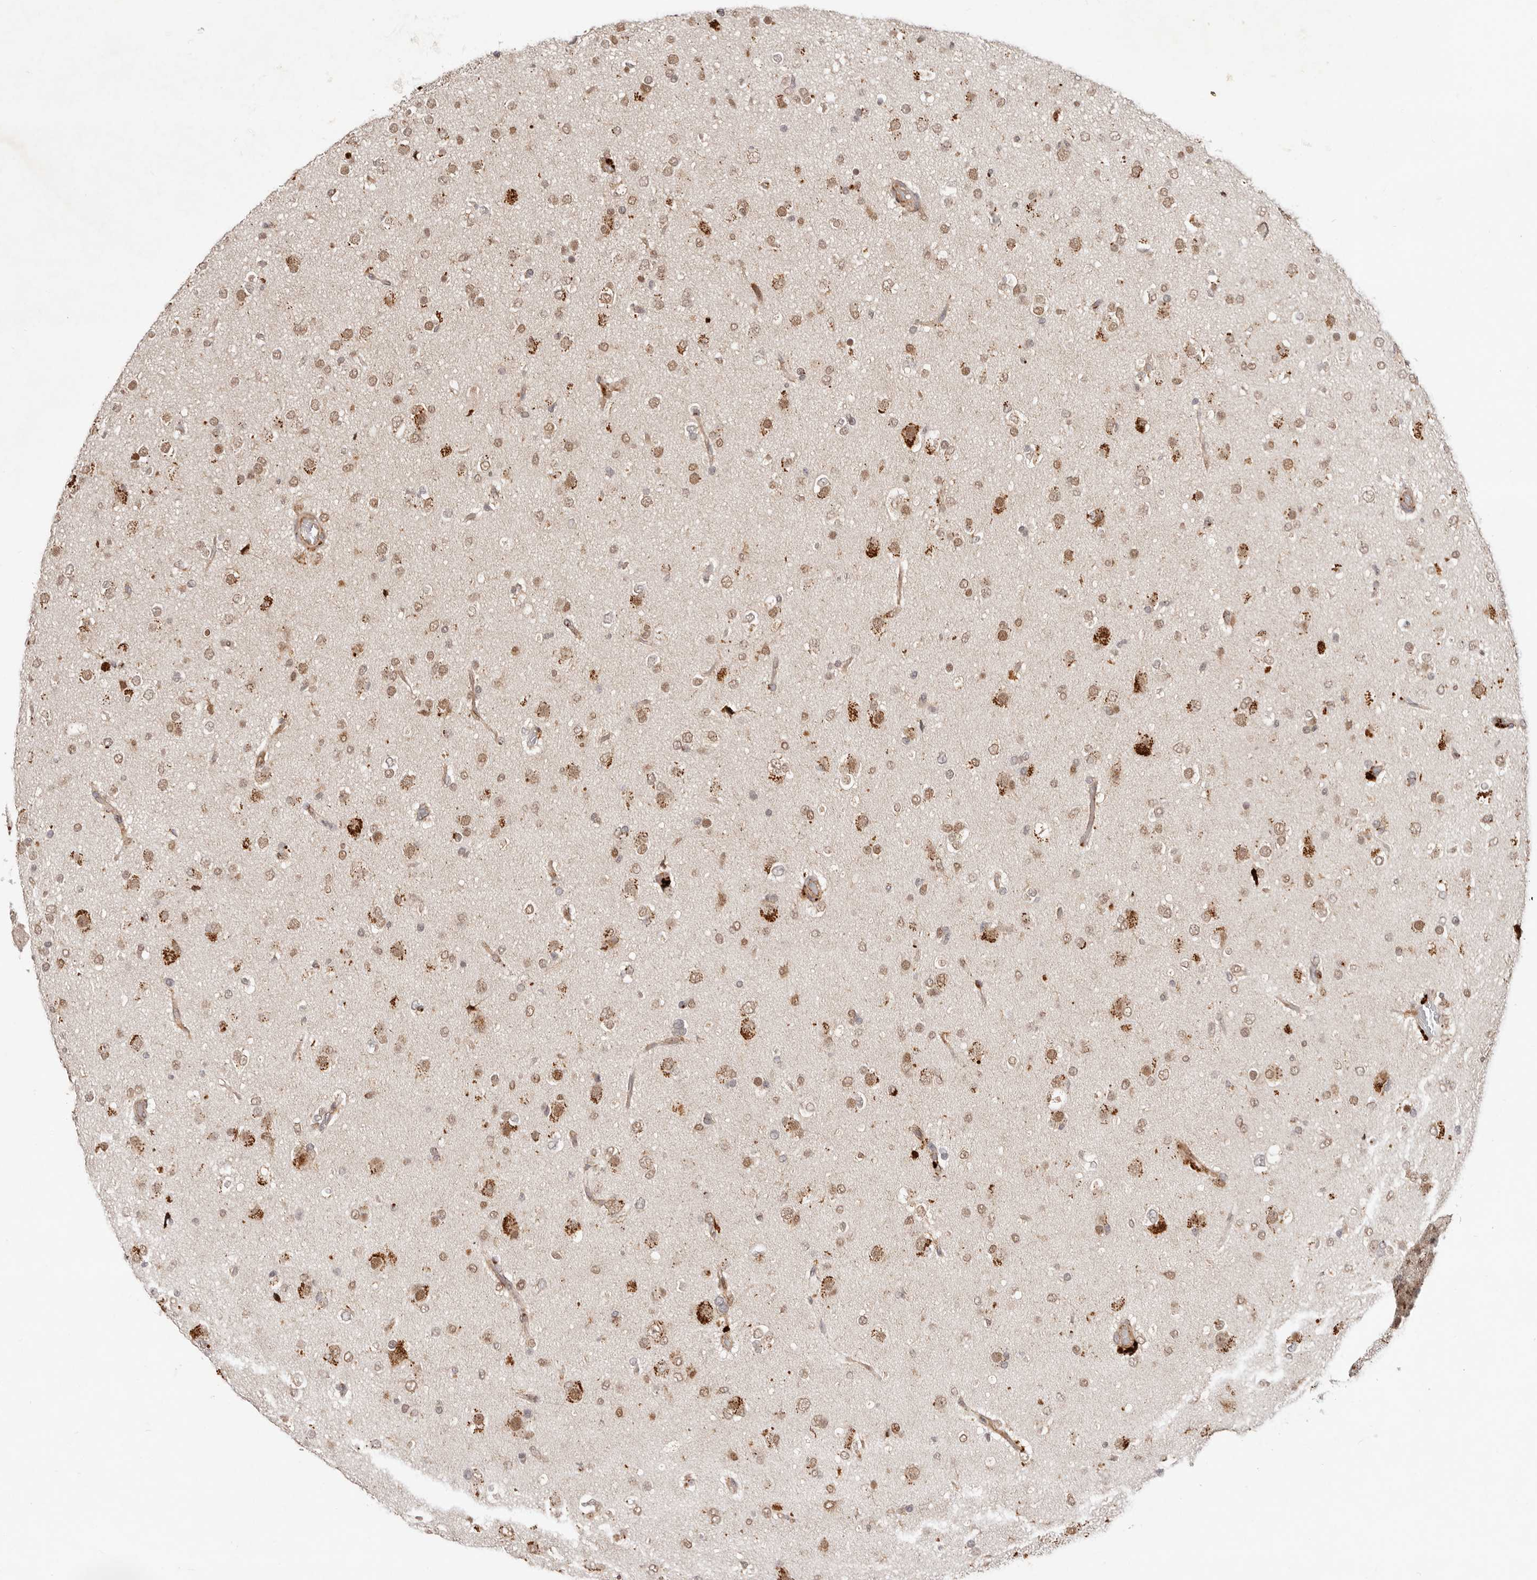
{"staining": {"intensity": "weak", "quantity": "25%-75%", "location": "nuclear"}, "tissue": "glioma", "cell_type": "Tumor cells", "image_type": "cancer", "snomed": [{"axis": "morphology", "description": "Glioma, malignant, Low grade"}, {"axis": "topography", "description": "Brain"}], "caption": "This histopathology image demonstrates malignant glioma (low-grade) stained with IHC to label a protein in brown. The nuclear of tumor cells show weak positivity for the protein. Nuclei are counter-stained blue.", "gene": "BCL2L15", "patient": {"sex": "male", "age": 65}}